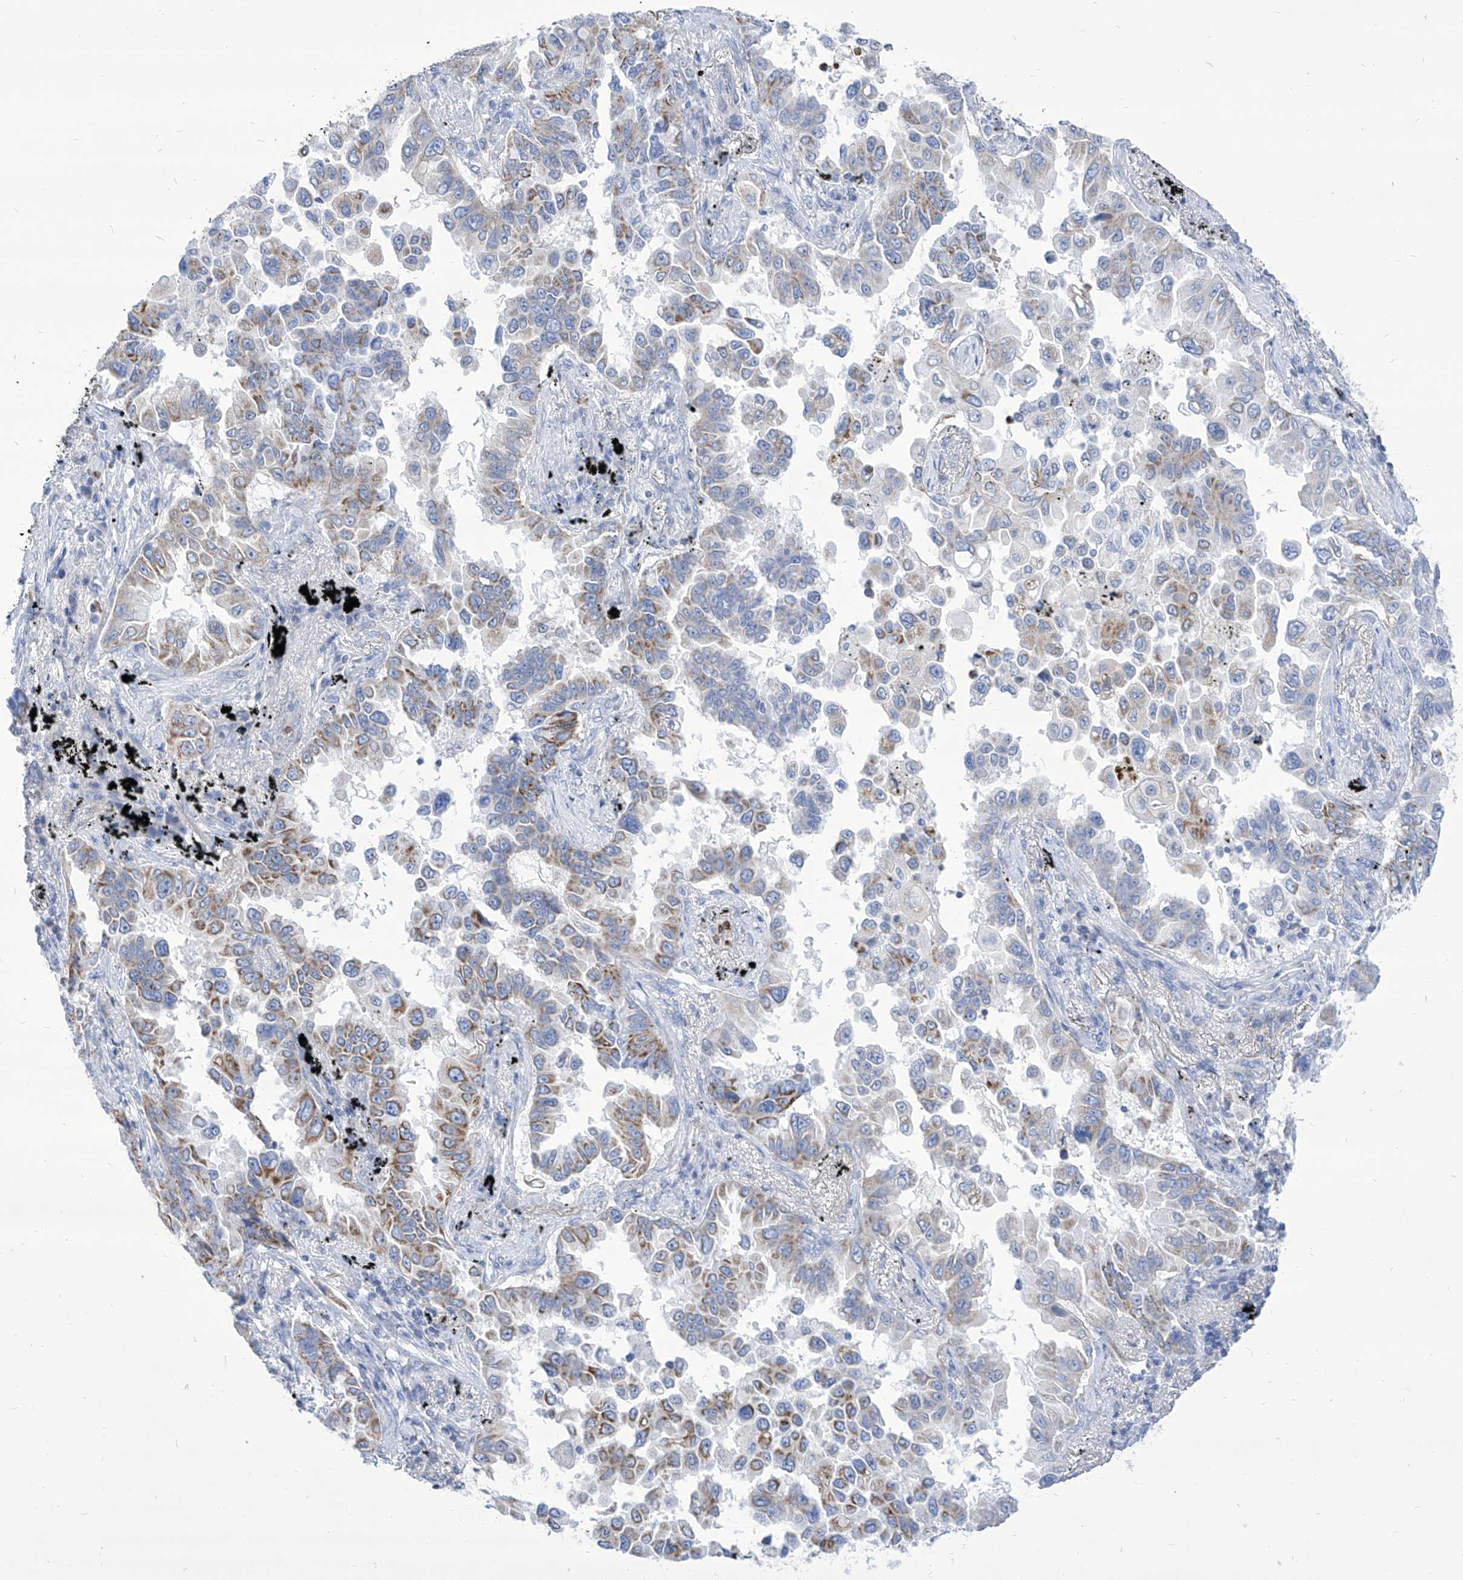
{"staining": {"intensity": "moderate", "quantity": "<25%", "location": "cytoplasmic/membranous"}, "tissue": "lung cancer", "cell_type": "Tumor cells", "image_type": "cancer", "snomed": [{"axis": "morphology", "description": "Adenocarcinoma, NOS"}, {"axis": "topography", "description": "Lung"}], "caption": "A low amount of moderate cytoplasmic/membranous positivity is appreciated in approximately <25% of tumor cells in lung cancer (adenocarcinoma) tissue.", "gene": "COQ3", "patient": {"sex": "female", "age": 67}}